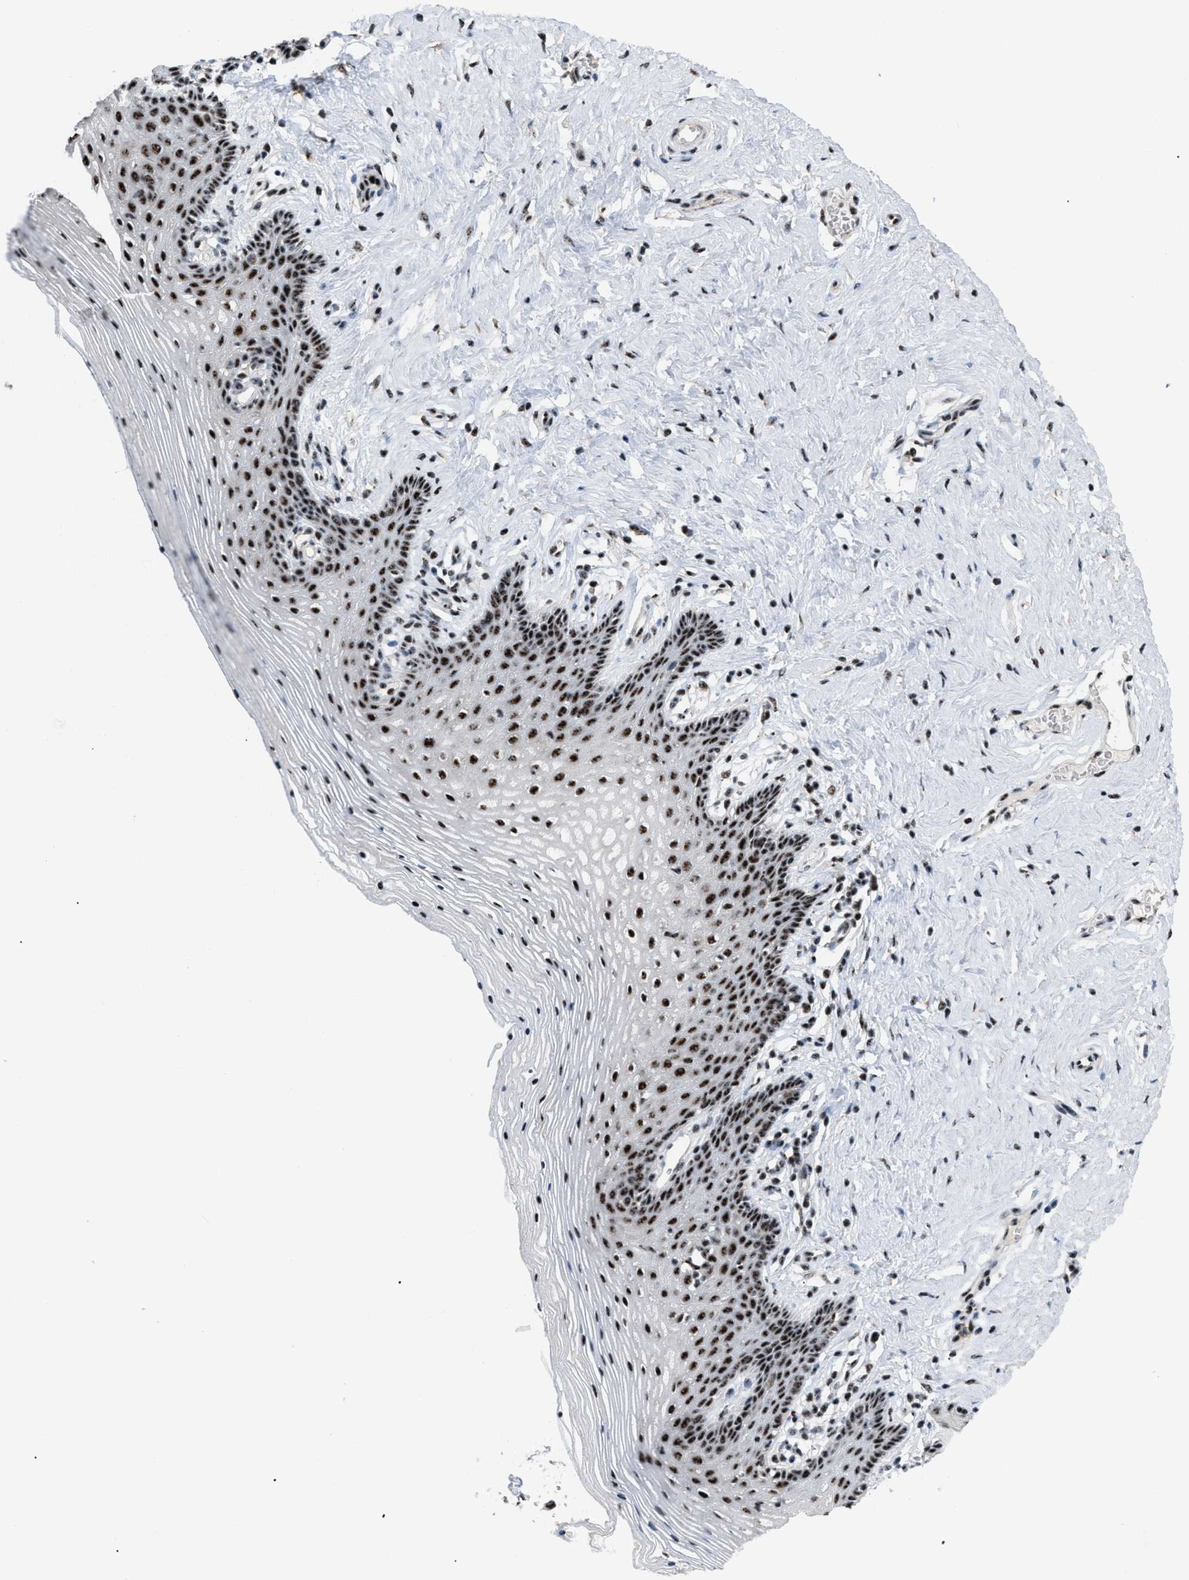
{"staining": {"intensity": "strong", "quantity": "25%-75%", "location": "nuclear"}, "tissue": "vagina", "cell_type": "Squamous epithelial cells", "image_type": "normal", "snomed": [{"axis": "morphology", "description": "Normal tissue, NOS"}, {"axis": "topography", "description": "Vagina"}], "caption": "Immunohistochemical staining of unremarkable human vagina displays 25%-75% levels of strong nuclear protein staining in about 25%-75% of squamous epithelial cells. The staining was performed using DAB (3,3'-diaminobenzidine) to visualize the protein expression in brown, while the nuclei were stained in blue with hematoxylin (Magnification: 20x).", "gene": "CDR2", "patient": {"sex": "female", "age": 32}}